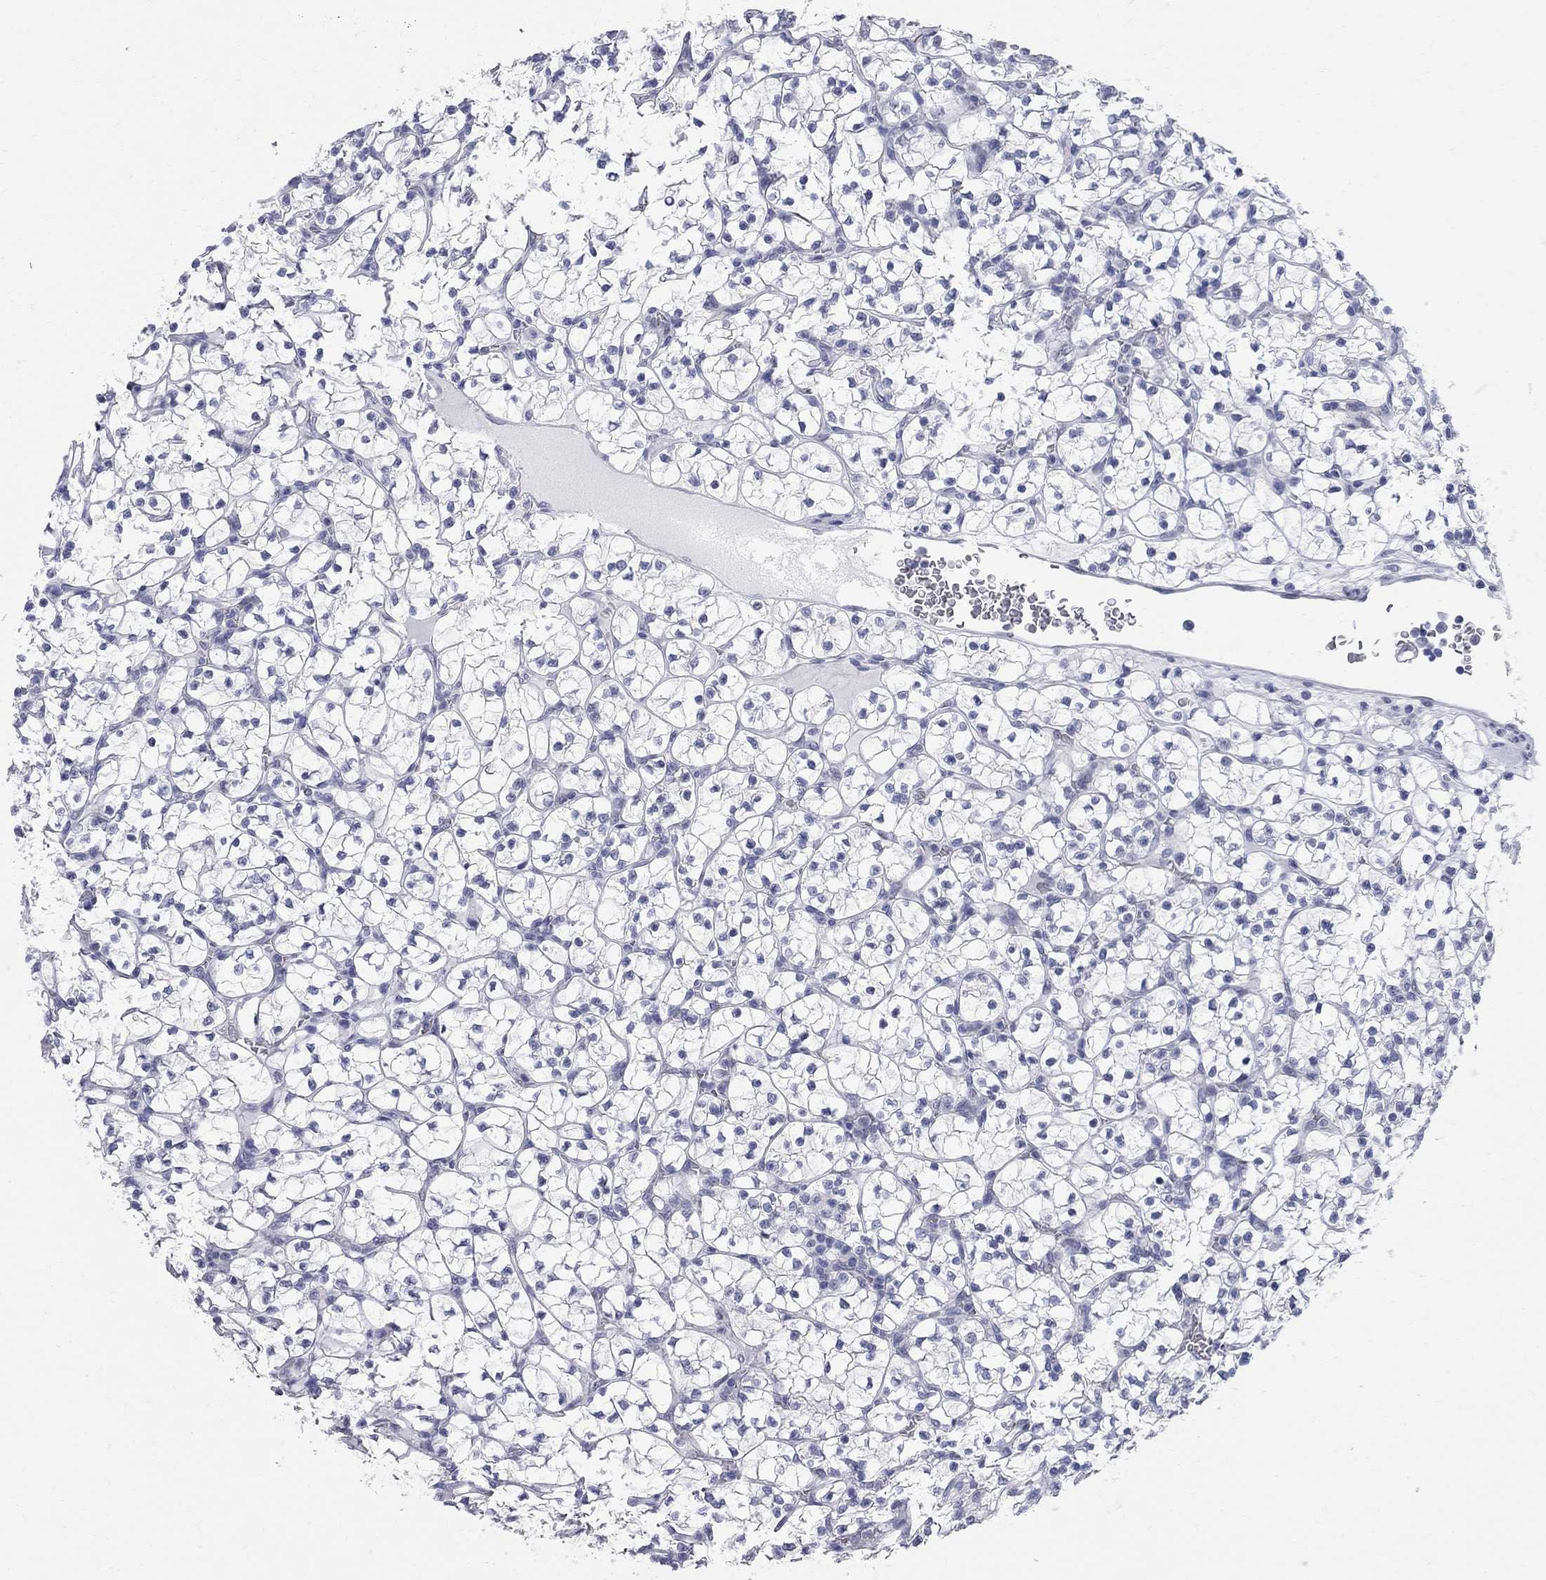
{"staining": {"intensity": "negative", "quantity": "none", "location": "none"}, "tissue": "renal cancer", "cell_type": "Tumor cells", "image_type": "cancer", "snomed": [{"axis": "morphology", "description": "Adenocarcinoma, NOS"}, {"axis": "topography", "description": "Kidney"}], "caption": "Tumor cells are negative for brown protein staining in adenocarcinoma (renal).", "gene": "BPIFB1", "patient": {"sex": "female", "age": 89}}